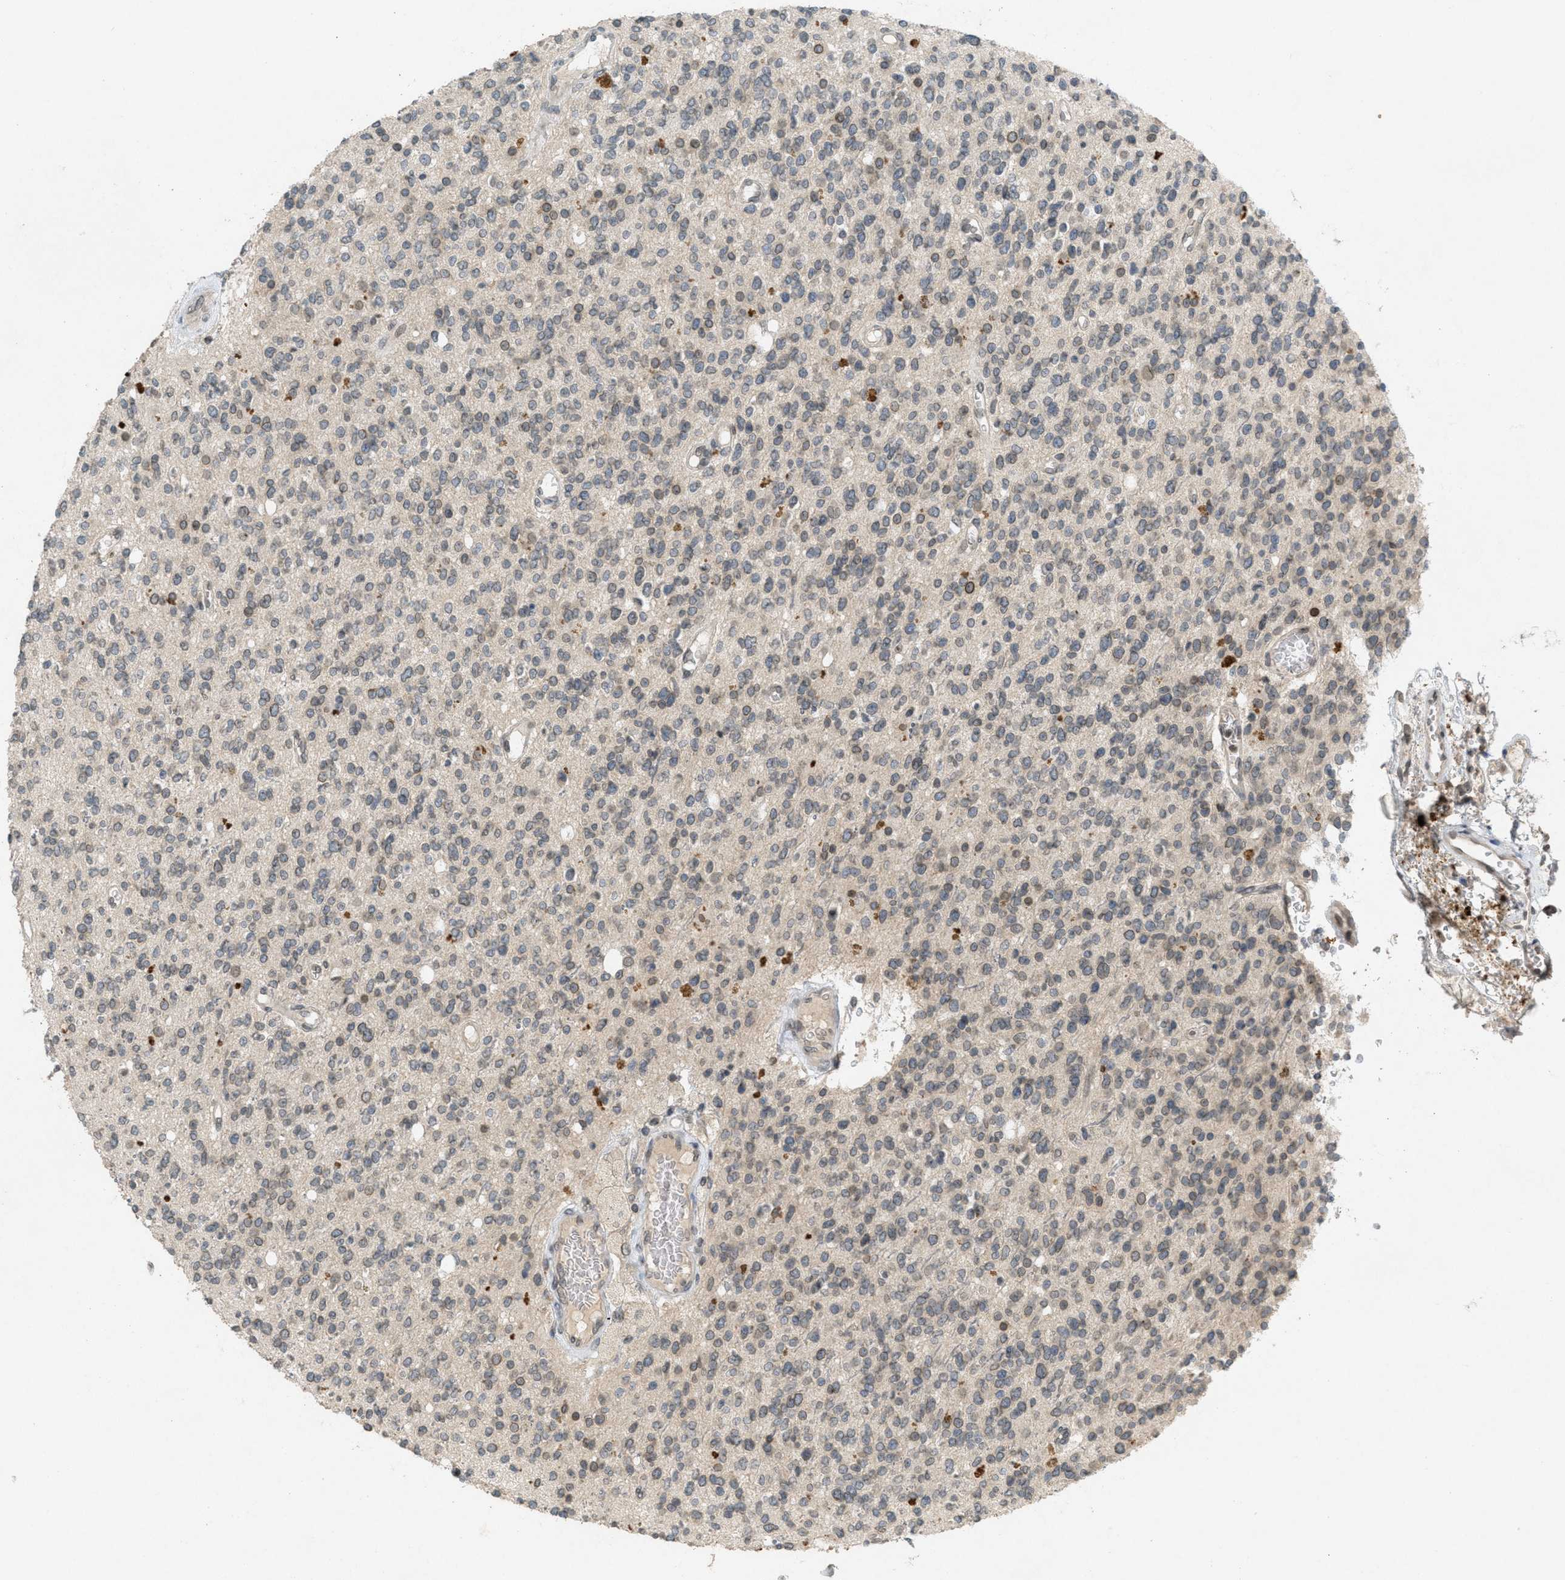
{"staining": {"intensity": "weak", "quantity": "25%-75%", "location": "cytoplasmic/membranous,nuclear"}, "tissue": "glioma", "cell_type": "Tumor cells", "image_type": "cancer", "snomed": [{"axis": "morphology", "description": "Glioma, malignant, High grade"}, {"axis": "topography", "description": "Brain"}], "caption": "High-power microscopy captured an IHC histopathology image of malignant high-grade glioma, revealing weak cytoplasmic/membranous and nuclear expression in about 25%-75% of tumor cells.", "gene": "ABHD6", "patient": {"sex": "male", "age": 34}}